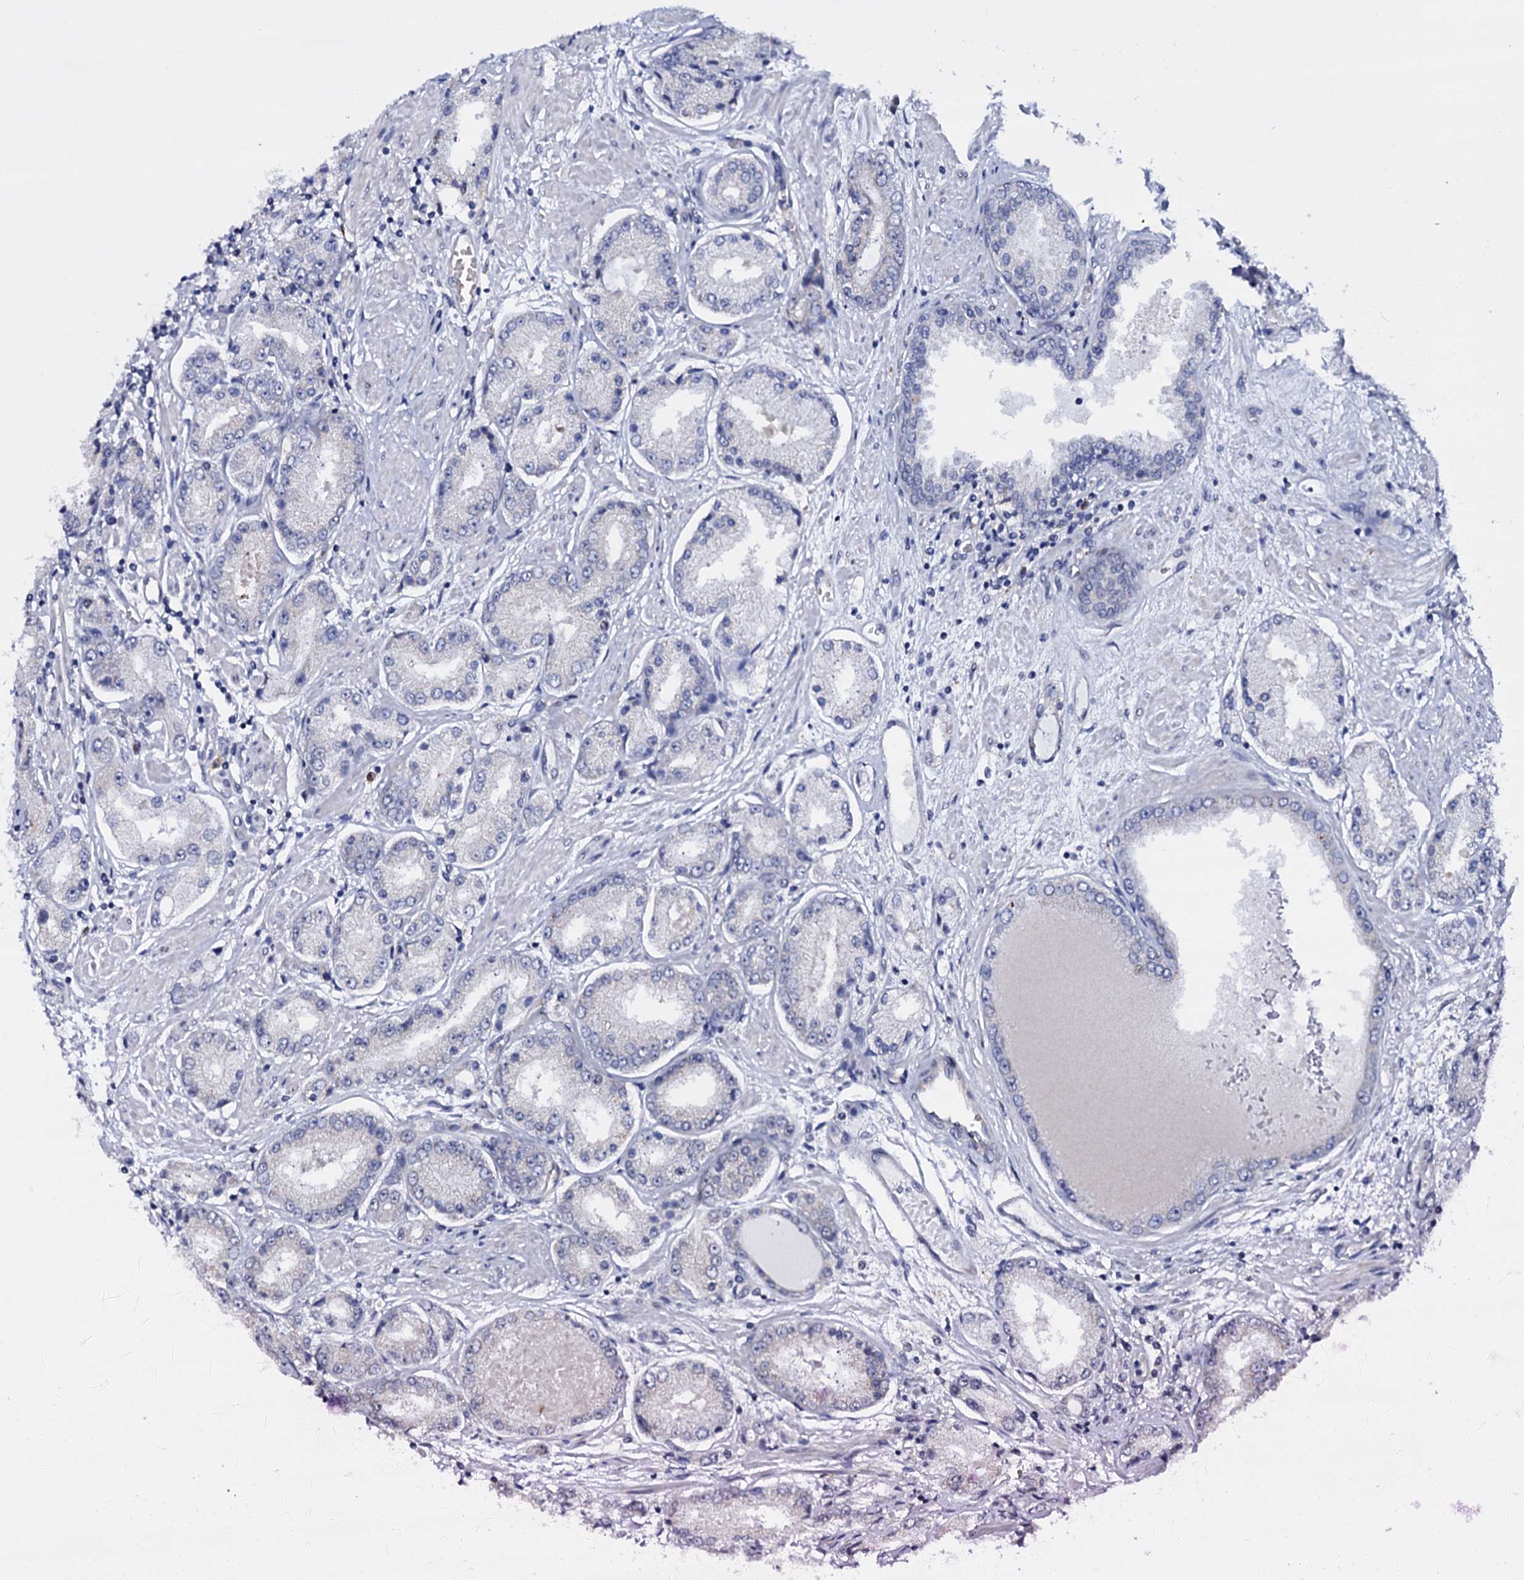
{"staining": {"intensity": "negative", "quantity": "none", "location": "none"}, "tissue": "prostate cancer", "cell_type": "Tumor cells", "image_type": "cancer", "snomed": [{"axis": "morphology", "description": "Adenocarcinoma, High grade"}, {"axis": "topography", "description": "Prostate"}], "caption": "Prostate cancer was stained to show a protein in brown. There is no significant expression in tumor cells.", "gene": "GAREM1", "patient": {"sex": "male", "age": 59}}